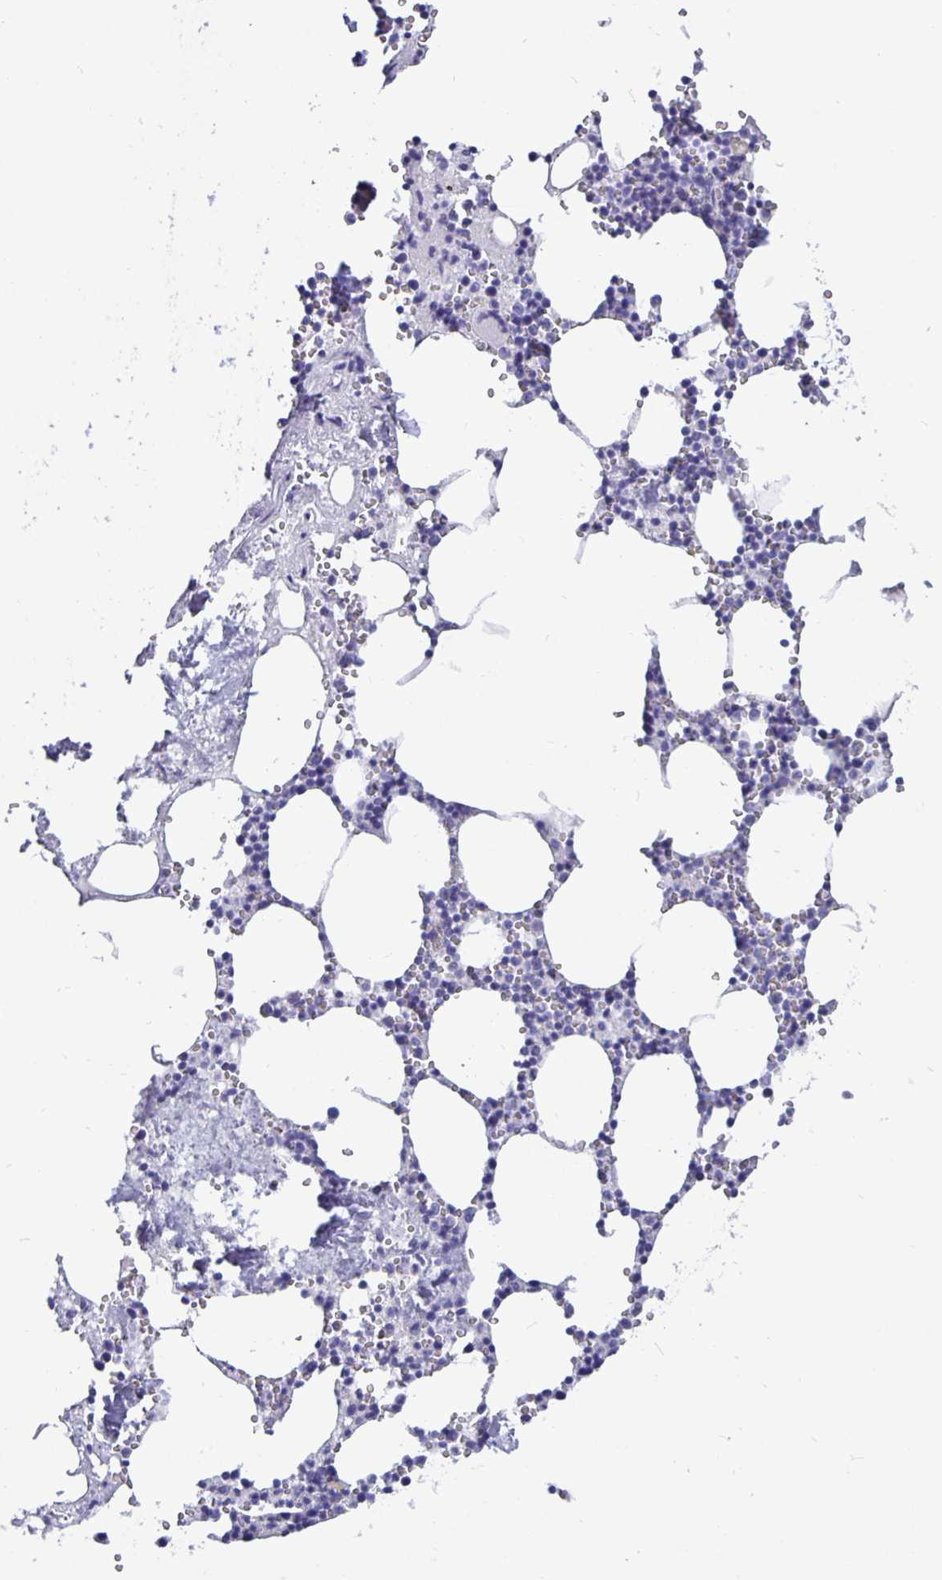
{"staining": {"intensity": "negative", "quantity": "none", "location": "none"}, "tissue": "bone marrow", "cell_type": "Hematopoietic cells", "image_type": "normal", "snomed": [{"axis": "morphology", "description": "Normal tissue, NOS"}, {"axis": "topography", "description": "Bone marrow"}], "caption": "IHC photomicrograph of benign bone marrow stained for a protein (brown), which displays no expression in hematopoietic cells.", "gene": "ODF3B", "patient": {"sex": "male", "age": 54}}